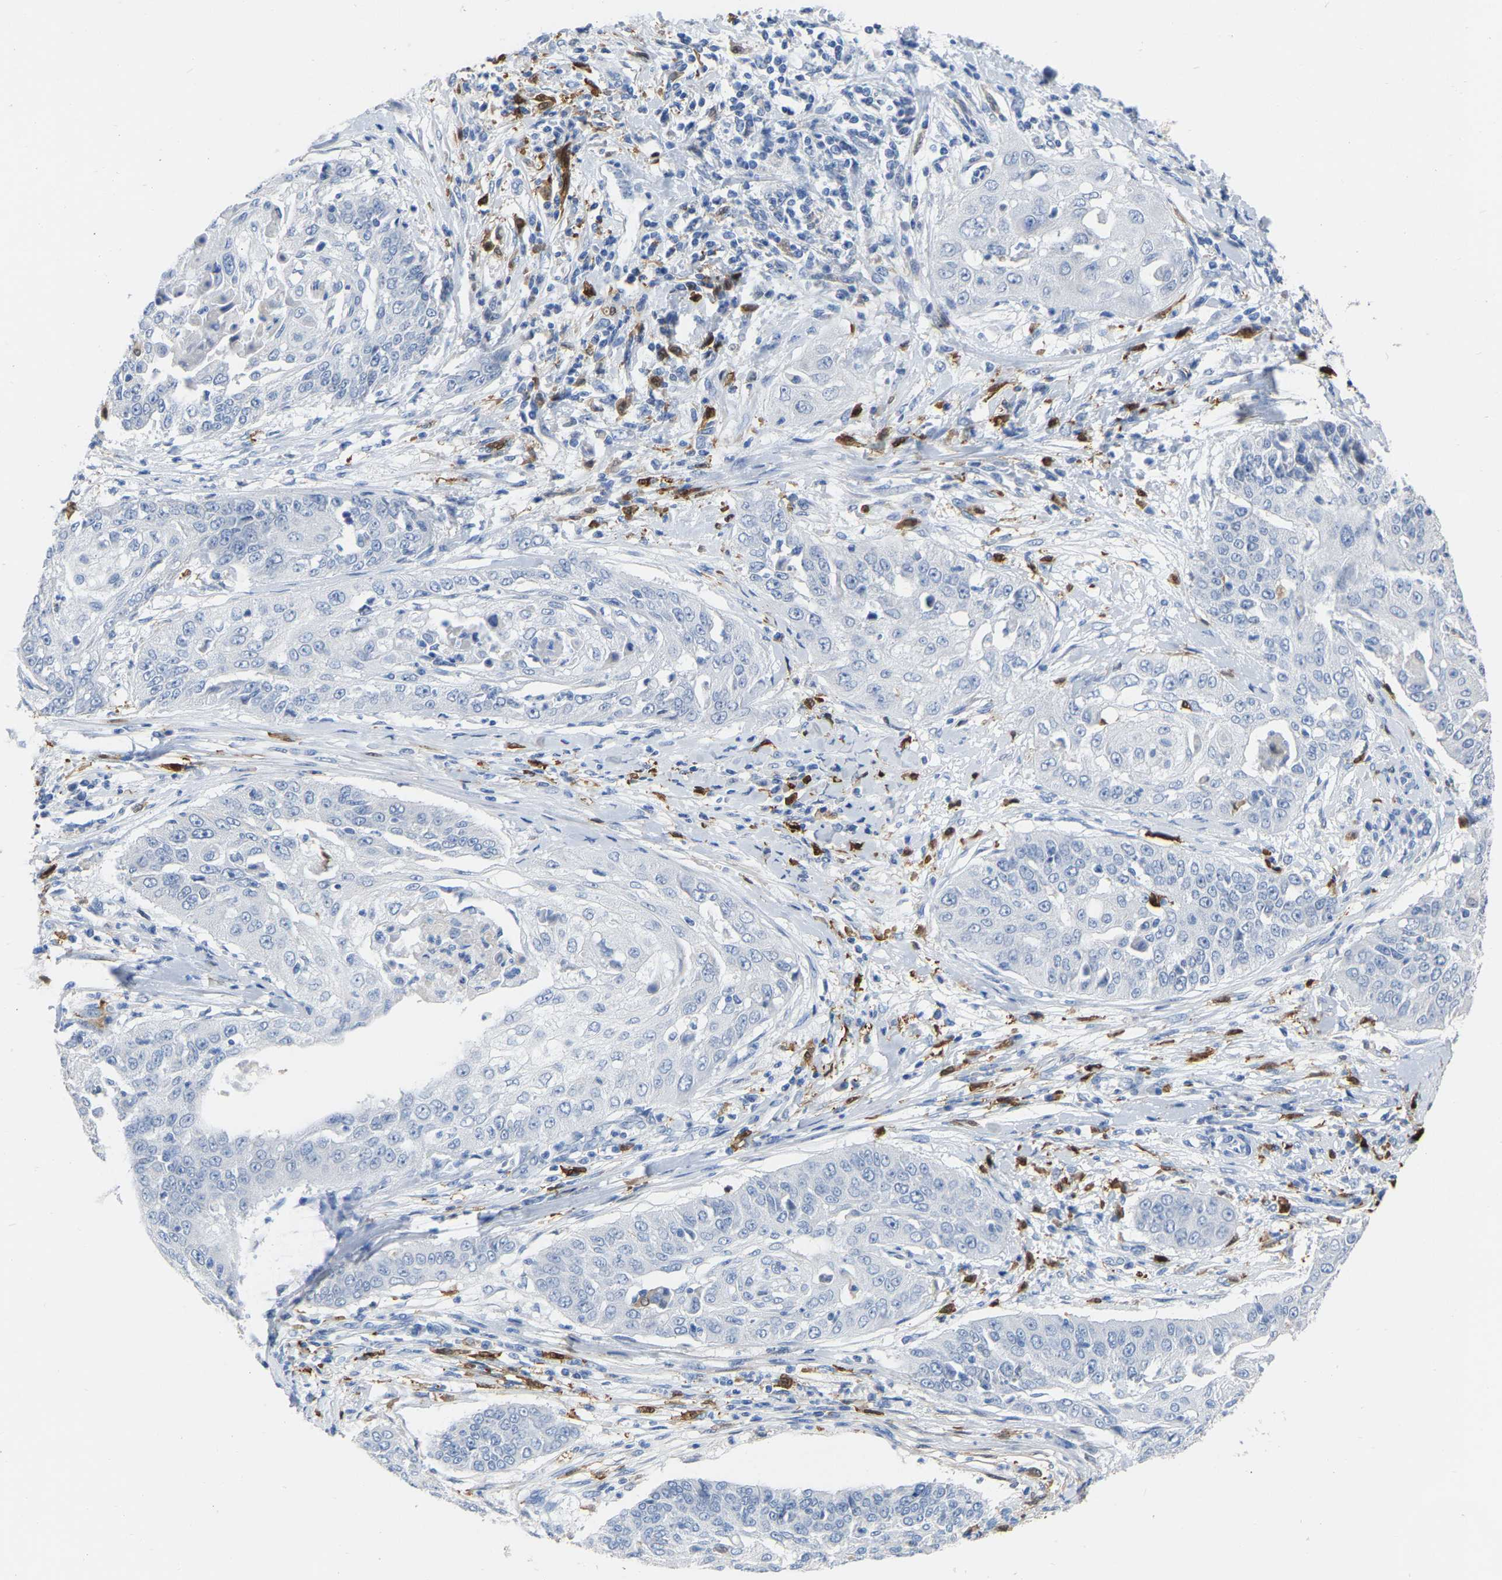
{"staining": {"intensity": "negative", "quantity": "none", "location": "none"}, "tissue": "cervical cancer", "cell_type": "Tumor cells", "image_type": "cancer", "snomed": [{"axis": "morphology", "description": "Squamous cell carcinoma, NOS"}, {"axis": "topography", "description": "Cervix"}], "caption": "Cervical squamous cell carcinoma stained for a protein using immunohistochemistry shows no staining tumor cells.", "gene": "ULBP2", "patient": {"sex": "female", "age": 64}}